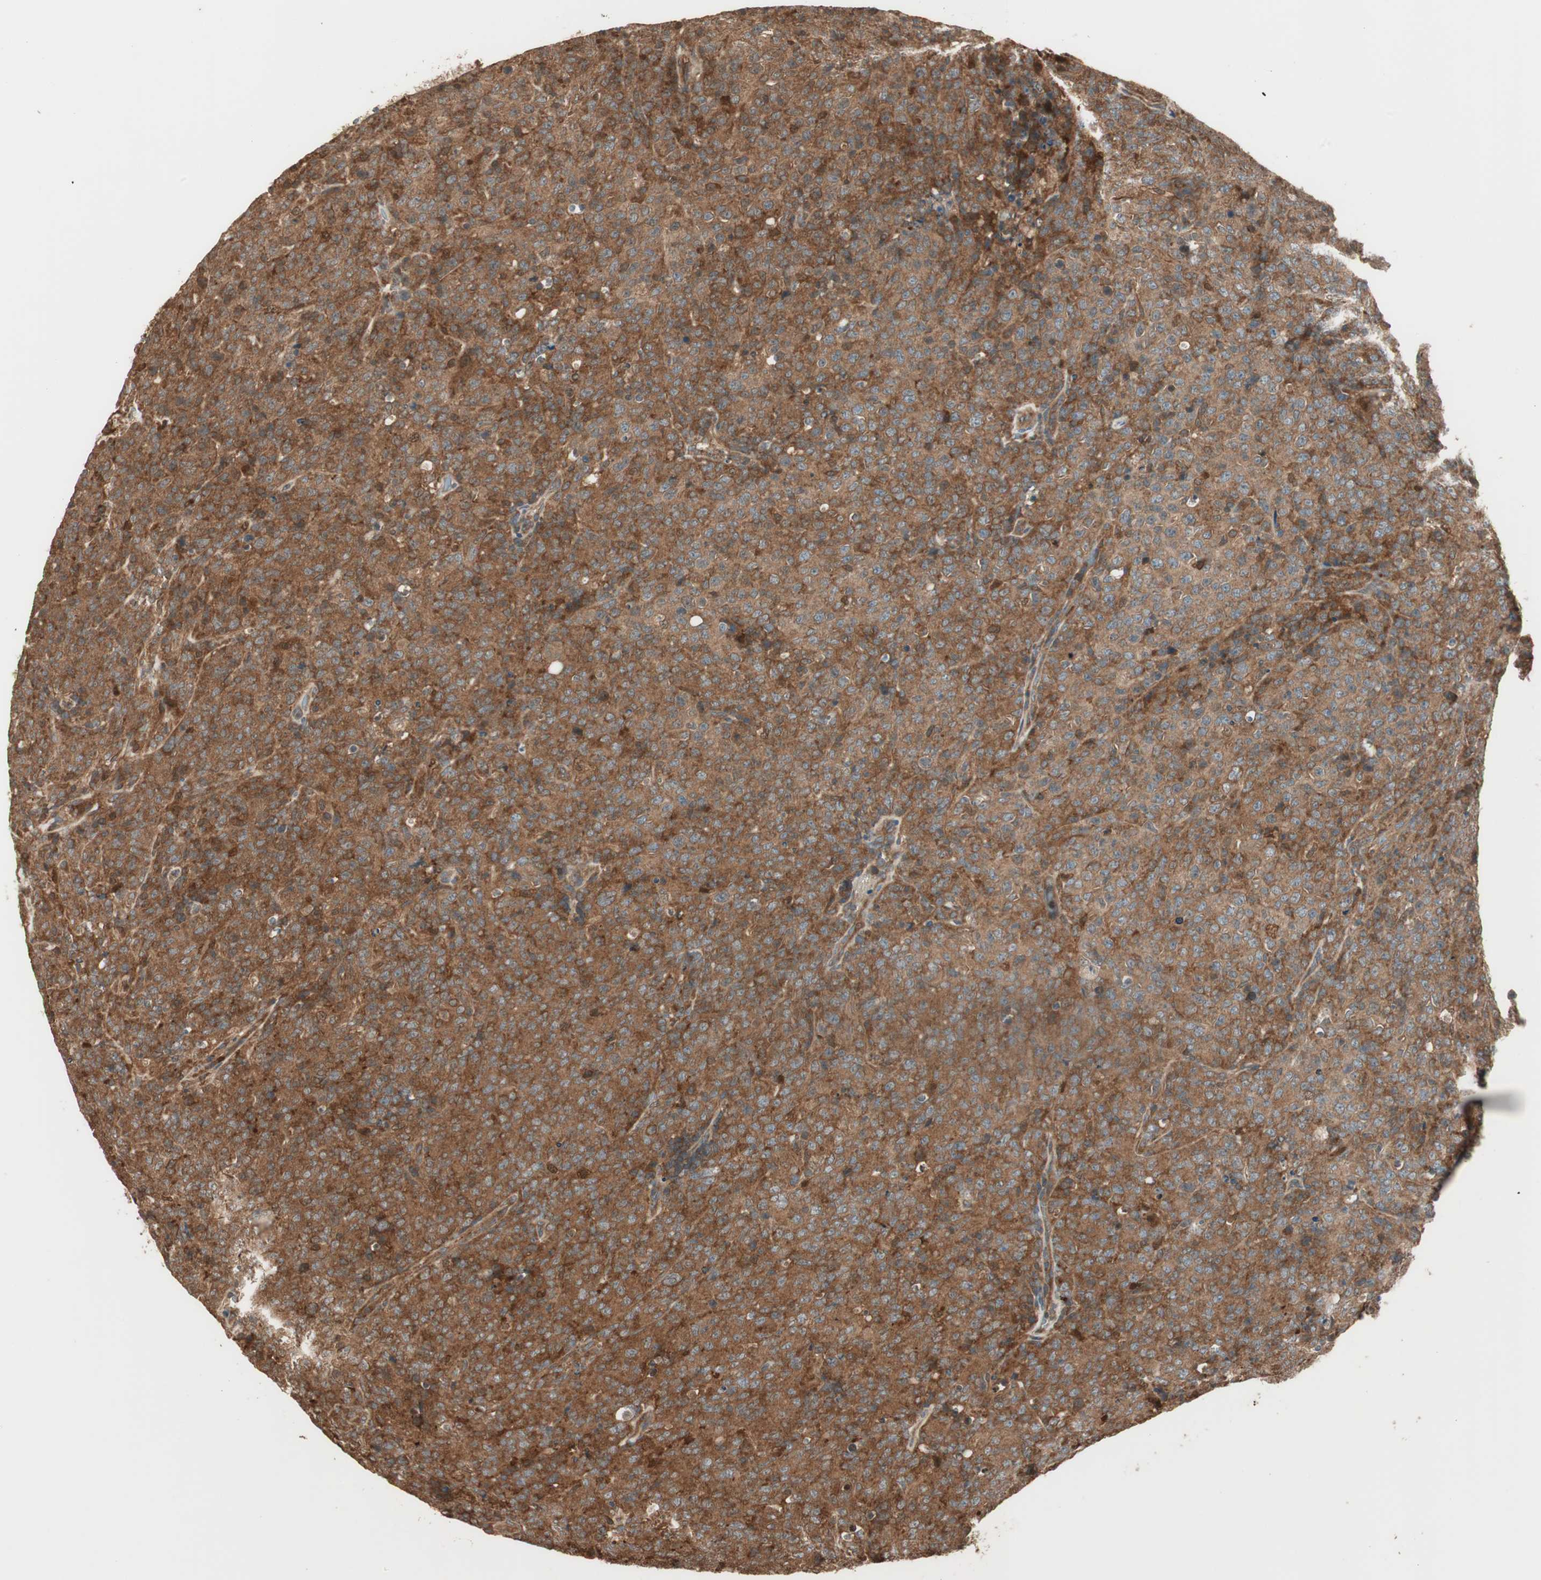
{"staining": {"intensity": "moderate", "quantity": ">75%", "location": "cytoplasmic/membranous"}, "tissue": "lymphoma", "cell_type": "Tumor cells", "image_type": "cancer", "snomed": [{"axis": "morphology", "description": "Malignant lymphoma, non-Hodgkin's type, High grade"}, {"axis": "topography", "description": "Tonsil"}], "caption": "Moderate cytoplasmic/membranous staining is identified in approximately >75% of tumor cells in lymphoma. Nuclei are stained in blue.", "gene": "CNOT4", "patient": {"sex": "female", "age": 36}}